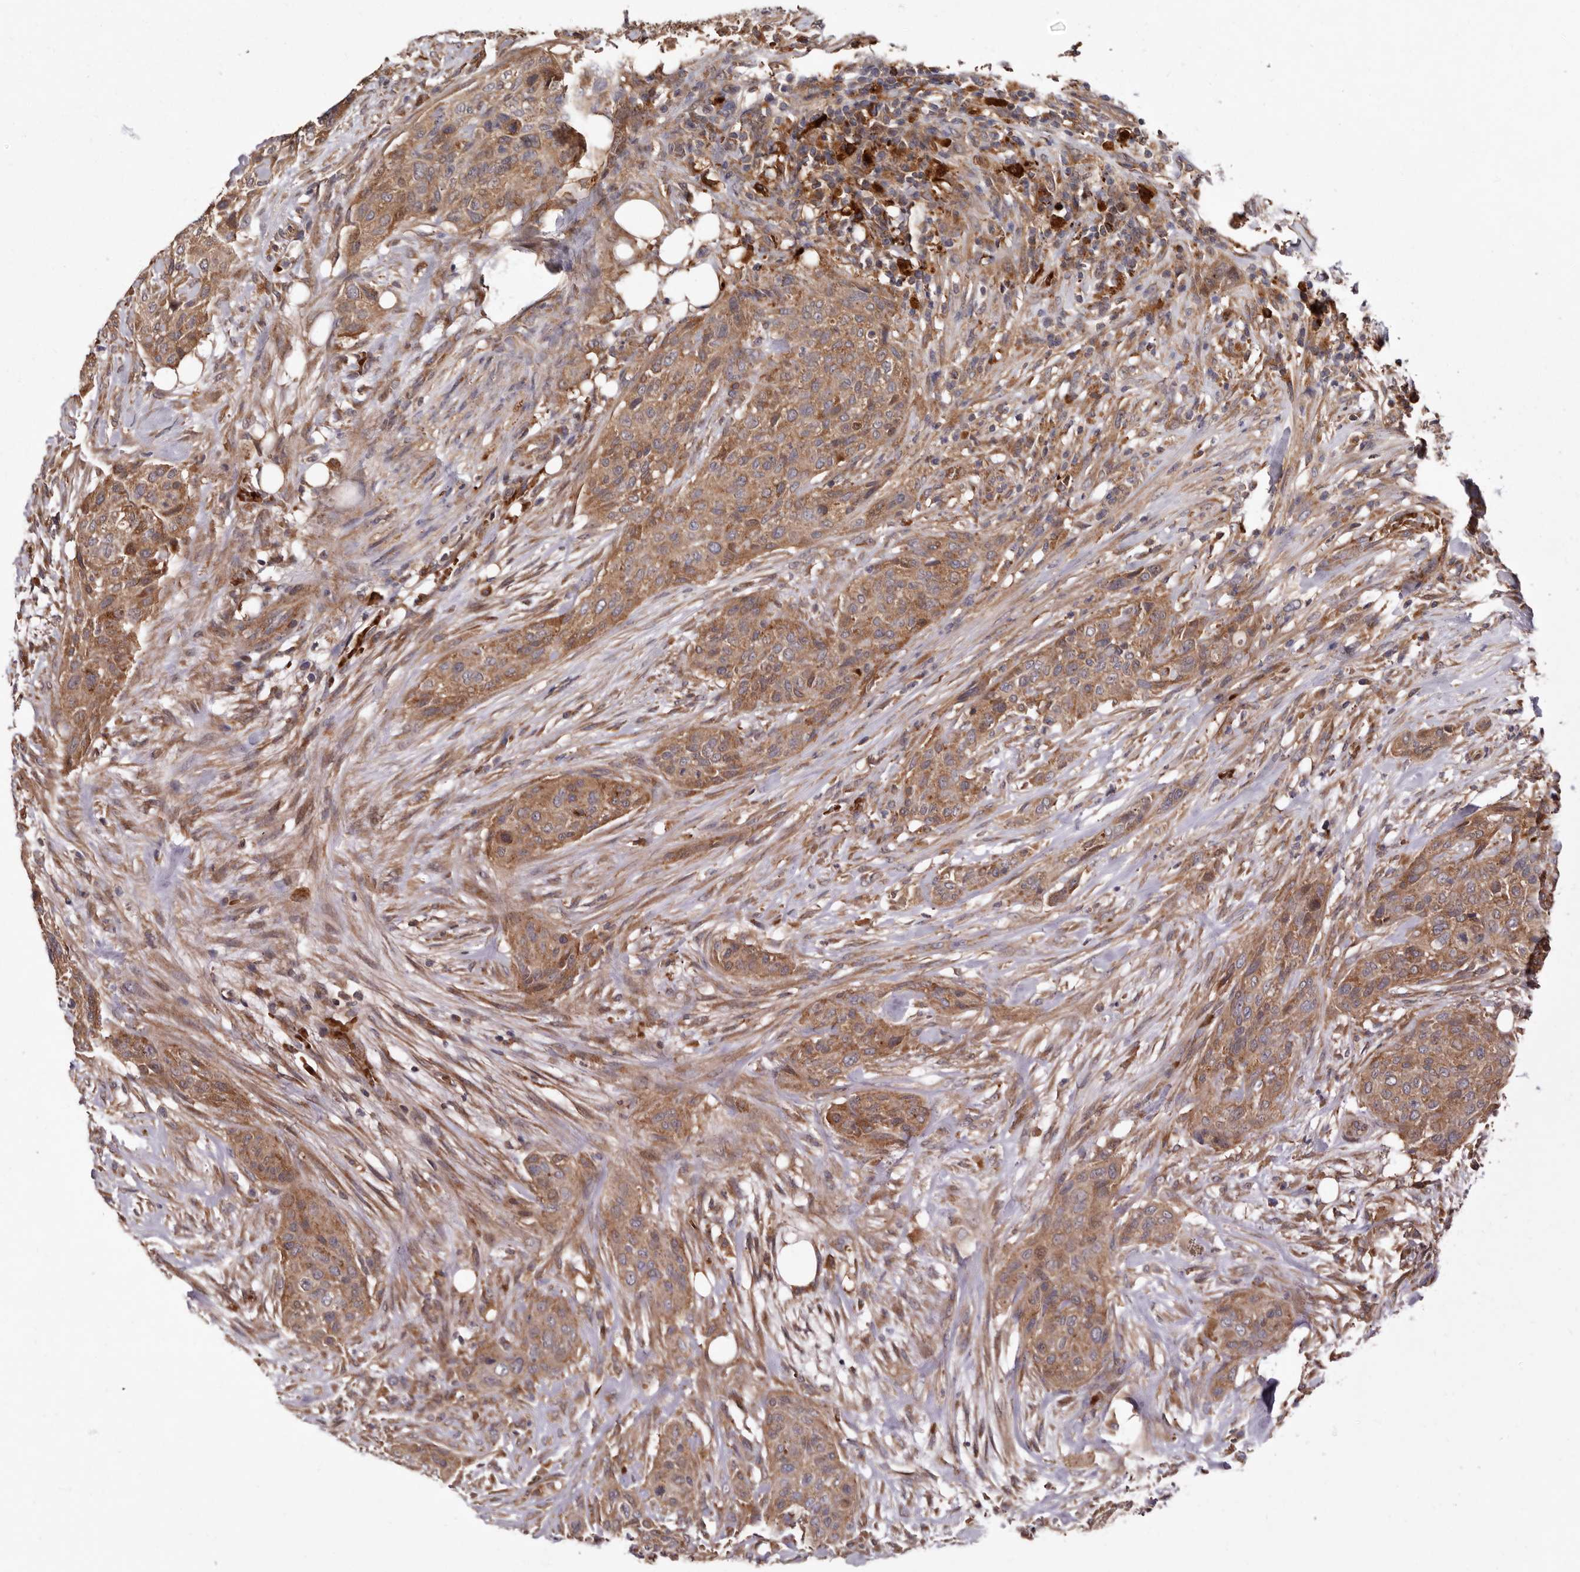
{"staining": {"intensity": "moderate", "quantity": ">75%", "location": "cytoplasmic/membranous"}, "tissue": "urothelial cancer", "cell_type": "Tumor cells", "image_type": "cancer", "snomed": [{"axis": "morphology", "description": "Urothelial carcinoma, High grade"}, {"axis": "topography", "description": "Urinary bladder"}], "caption": "Urothelial cancer stained with a brown dye reveals moderate cytoplasmic/membranous positive expression in approximately >75% of tumor cells.", "gene": "GOT1L1", "patient": {"sex": "male", "age": 35}}